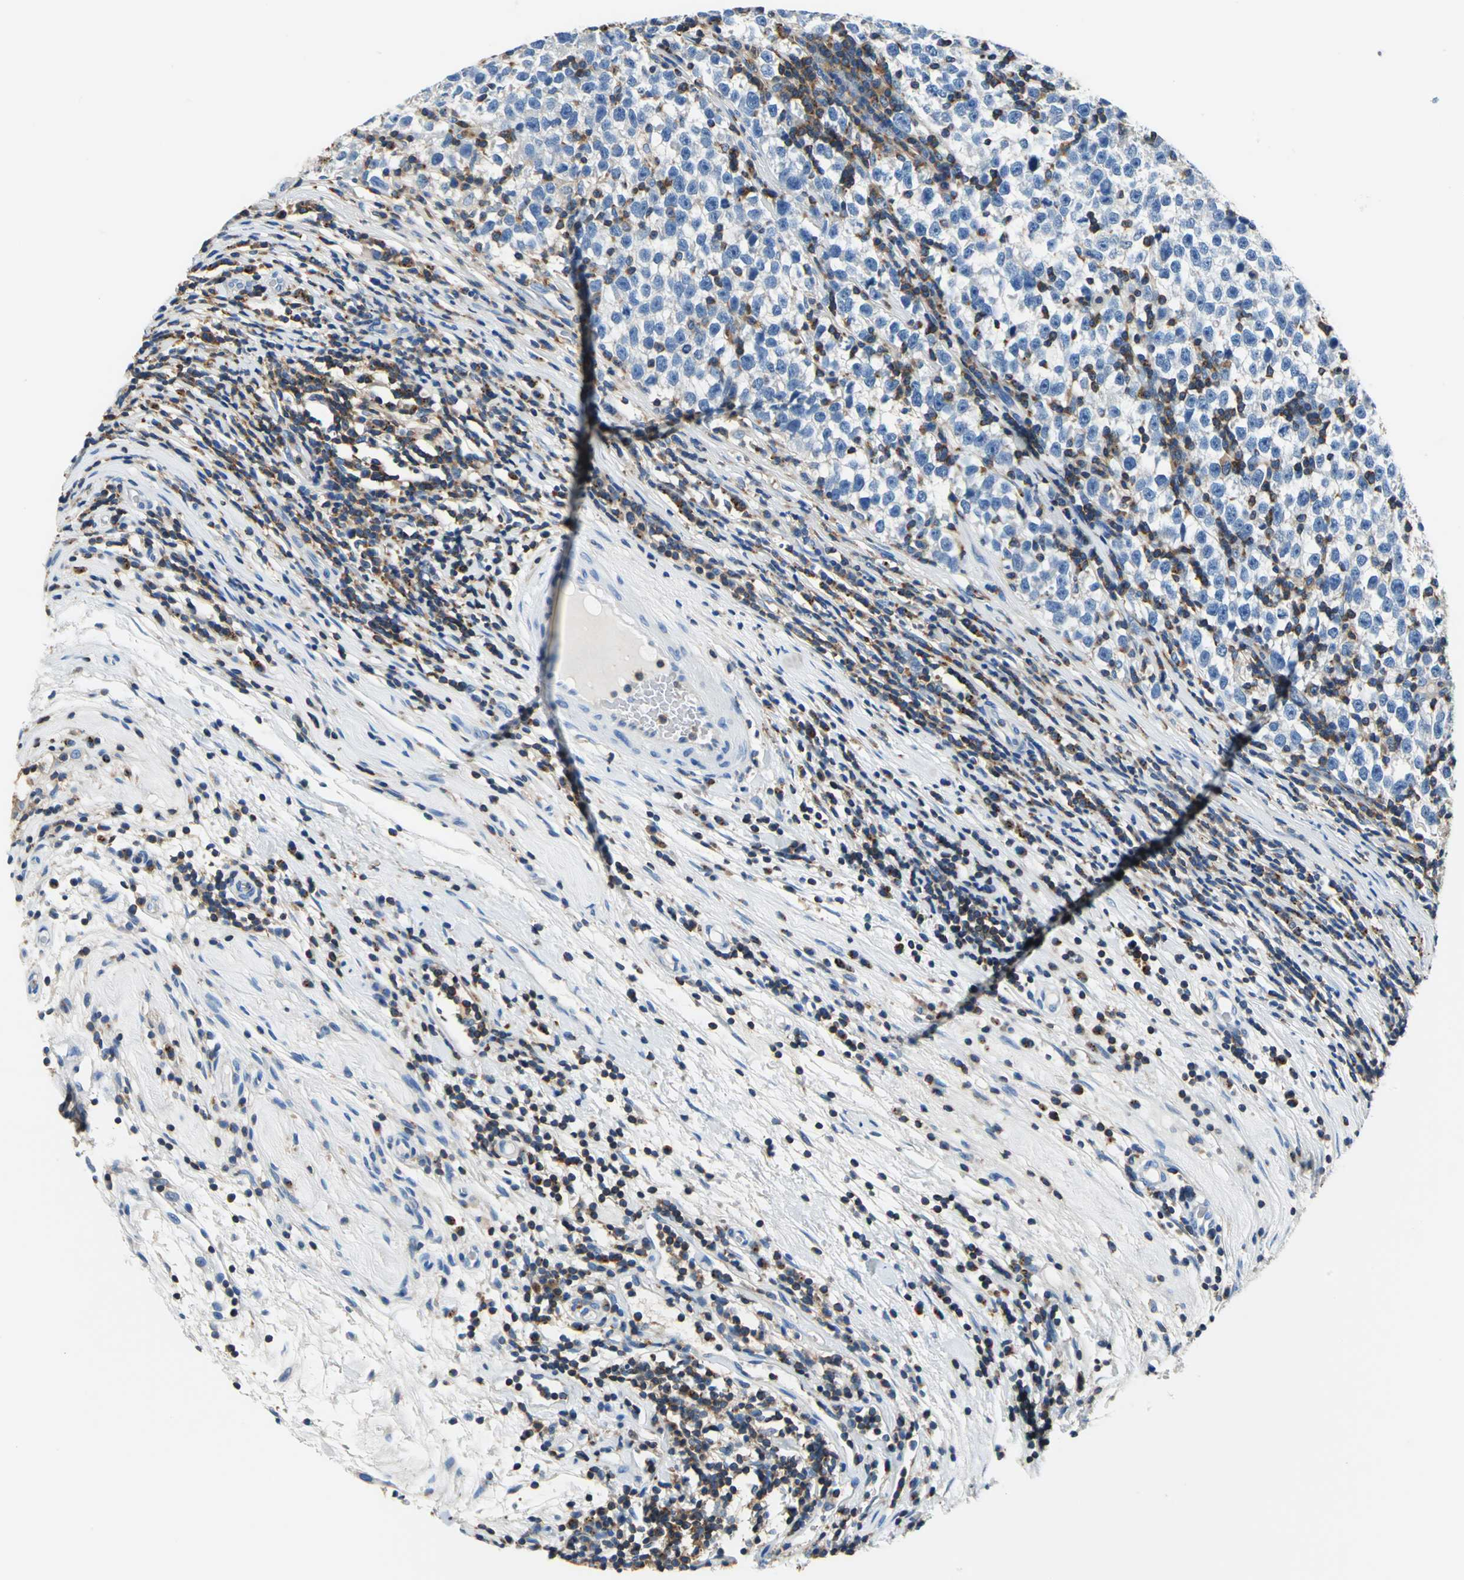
{"staining": {"intensity": "negative", "quantity": "none", "location": "none"}, "tissue": "testis cancer", "cell_type": "Tumor cells", "image_type": "cancer", "snomed": [{"axis": "morphology", "description": "Seminoma, NOS"}, {"axis": "topography", "description": "Testis"}], "caption": "Immunohistochemistry of testis cancer (seminoma) reveals no positivity in tumor cells.", "gene": "SEPTIN6", "patient": {"sex": "male", "age": 43}}